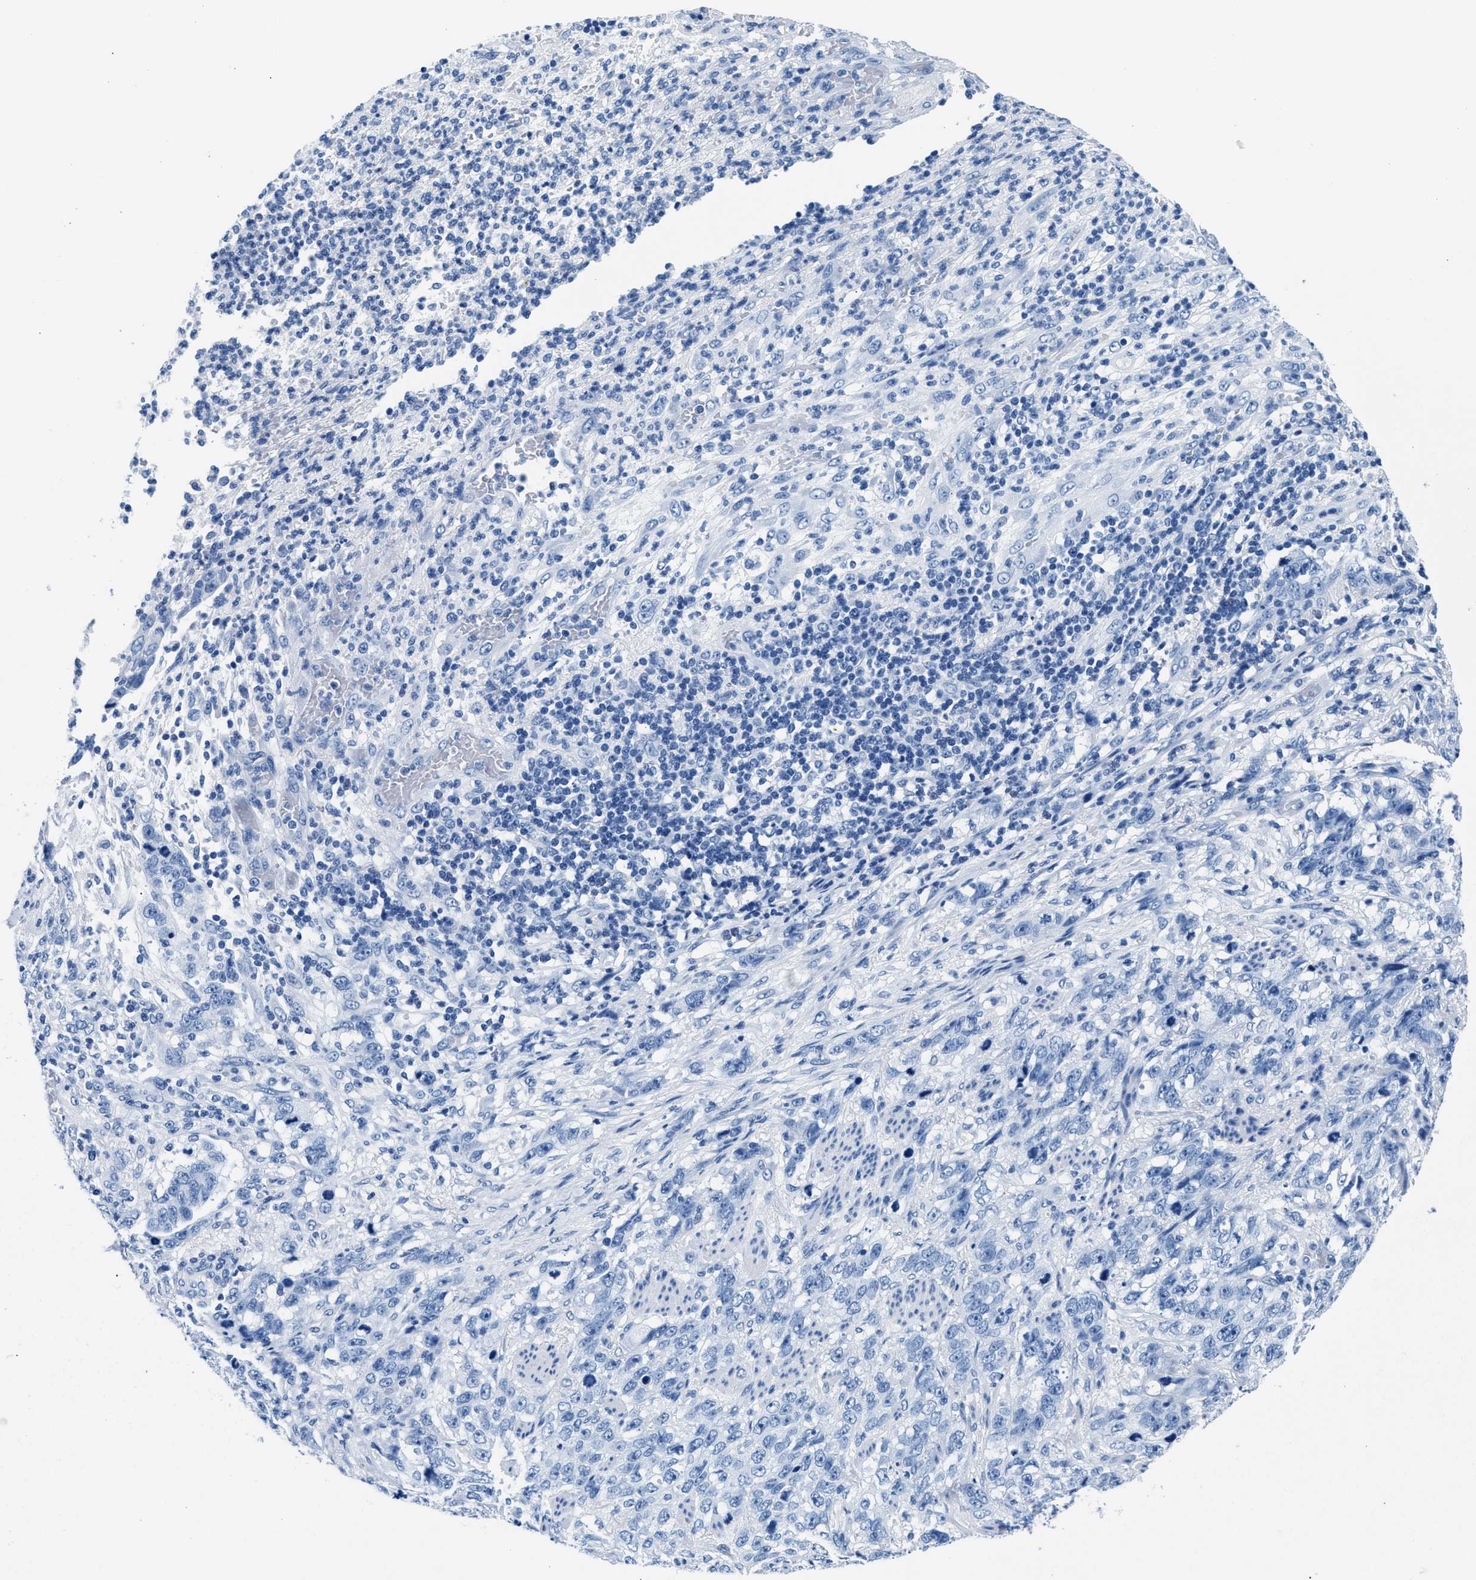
{"staining": {"intensity": "negative", "quantity": "none", "location": "none"}, "tissue": "stomach cancer", "cell_type": "Tumor cells", "image_type": "cancer", "snomed": [{"axis": "morphology", "description": "Adenocarcinoma, NOS"}, {"axis": "topography", "description": "Stomach"}], "caption": "DAB (3,3'-diaminobenzidine) immunohistochemical staining of stomach adenocarcinoma shows no significant staining in tumor cells.", "gene": "CPS1", "patient": {"sex": "male", "age": 48}}